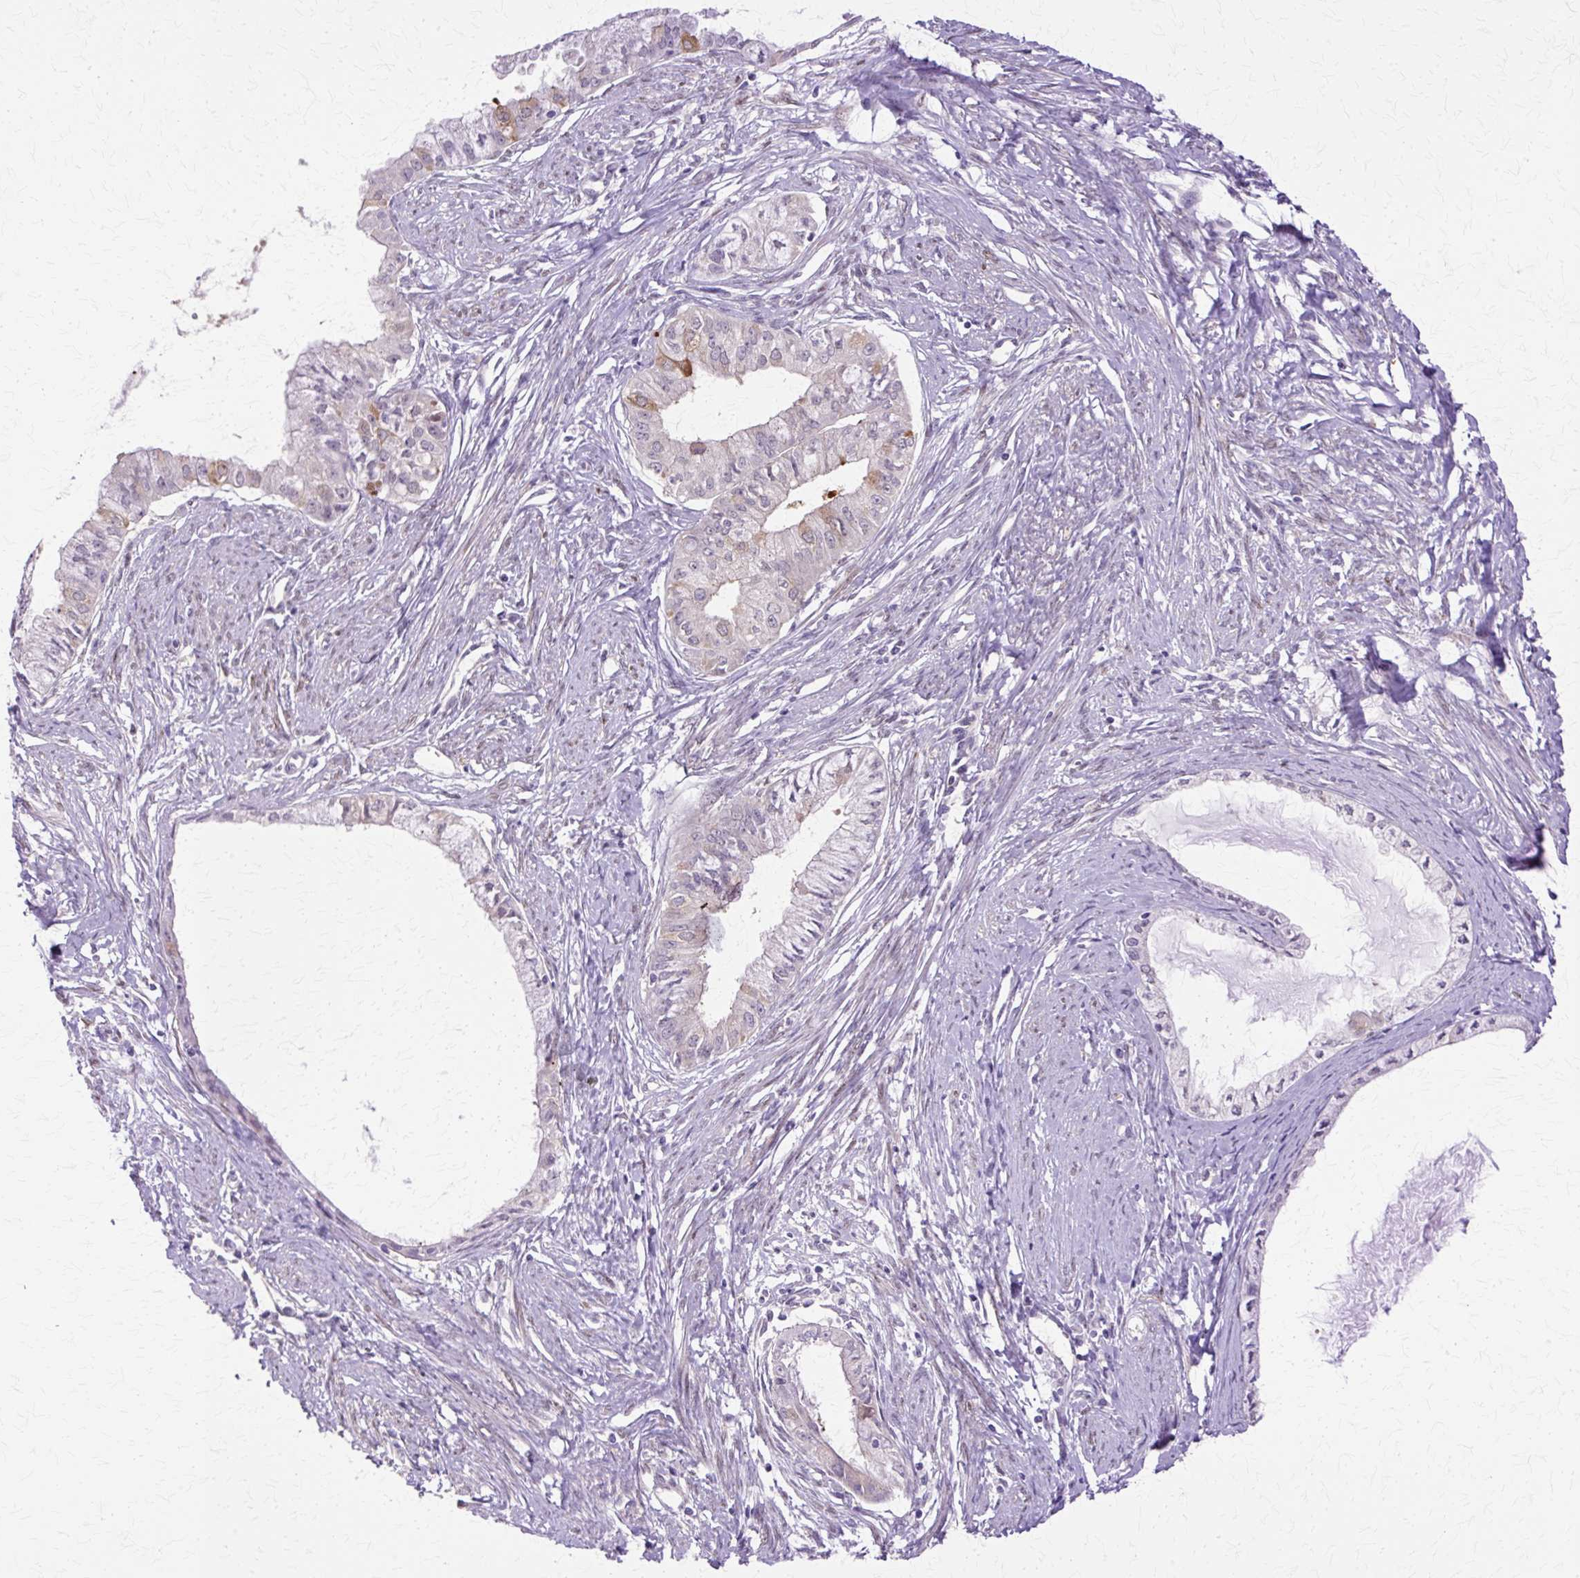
{"staining": {"intensity": "negative", "quantity": "none", "location": "none"}, "tissue": "endometrial cancer", "cell_type": "Tumor cells", "image_type": "cancer", "snomed": [{"axis": "morphology", "description": "Adenocarcinoma, NOS"}, {"axis": "topography", "description": "Endometrium"}], "caption": "IHC histopathology image of human endometrial cancer (adenocarcinoma) stained for a protein (brown), which reveals no staining in tumor cells.", "gene": "HSPA8", "patient": {"sex": "female", "age": 76}}